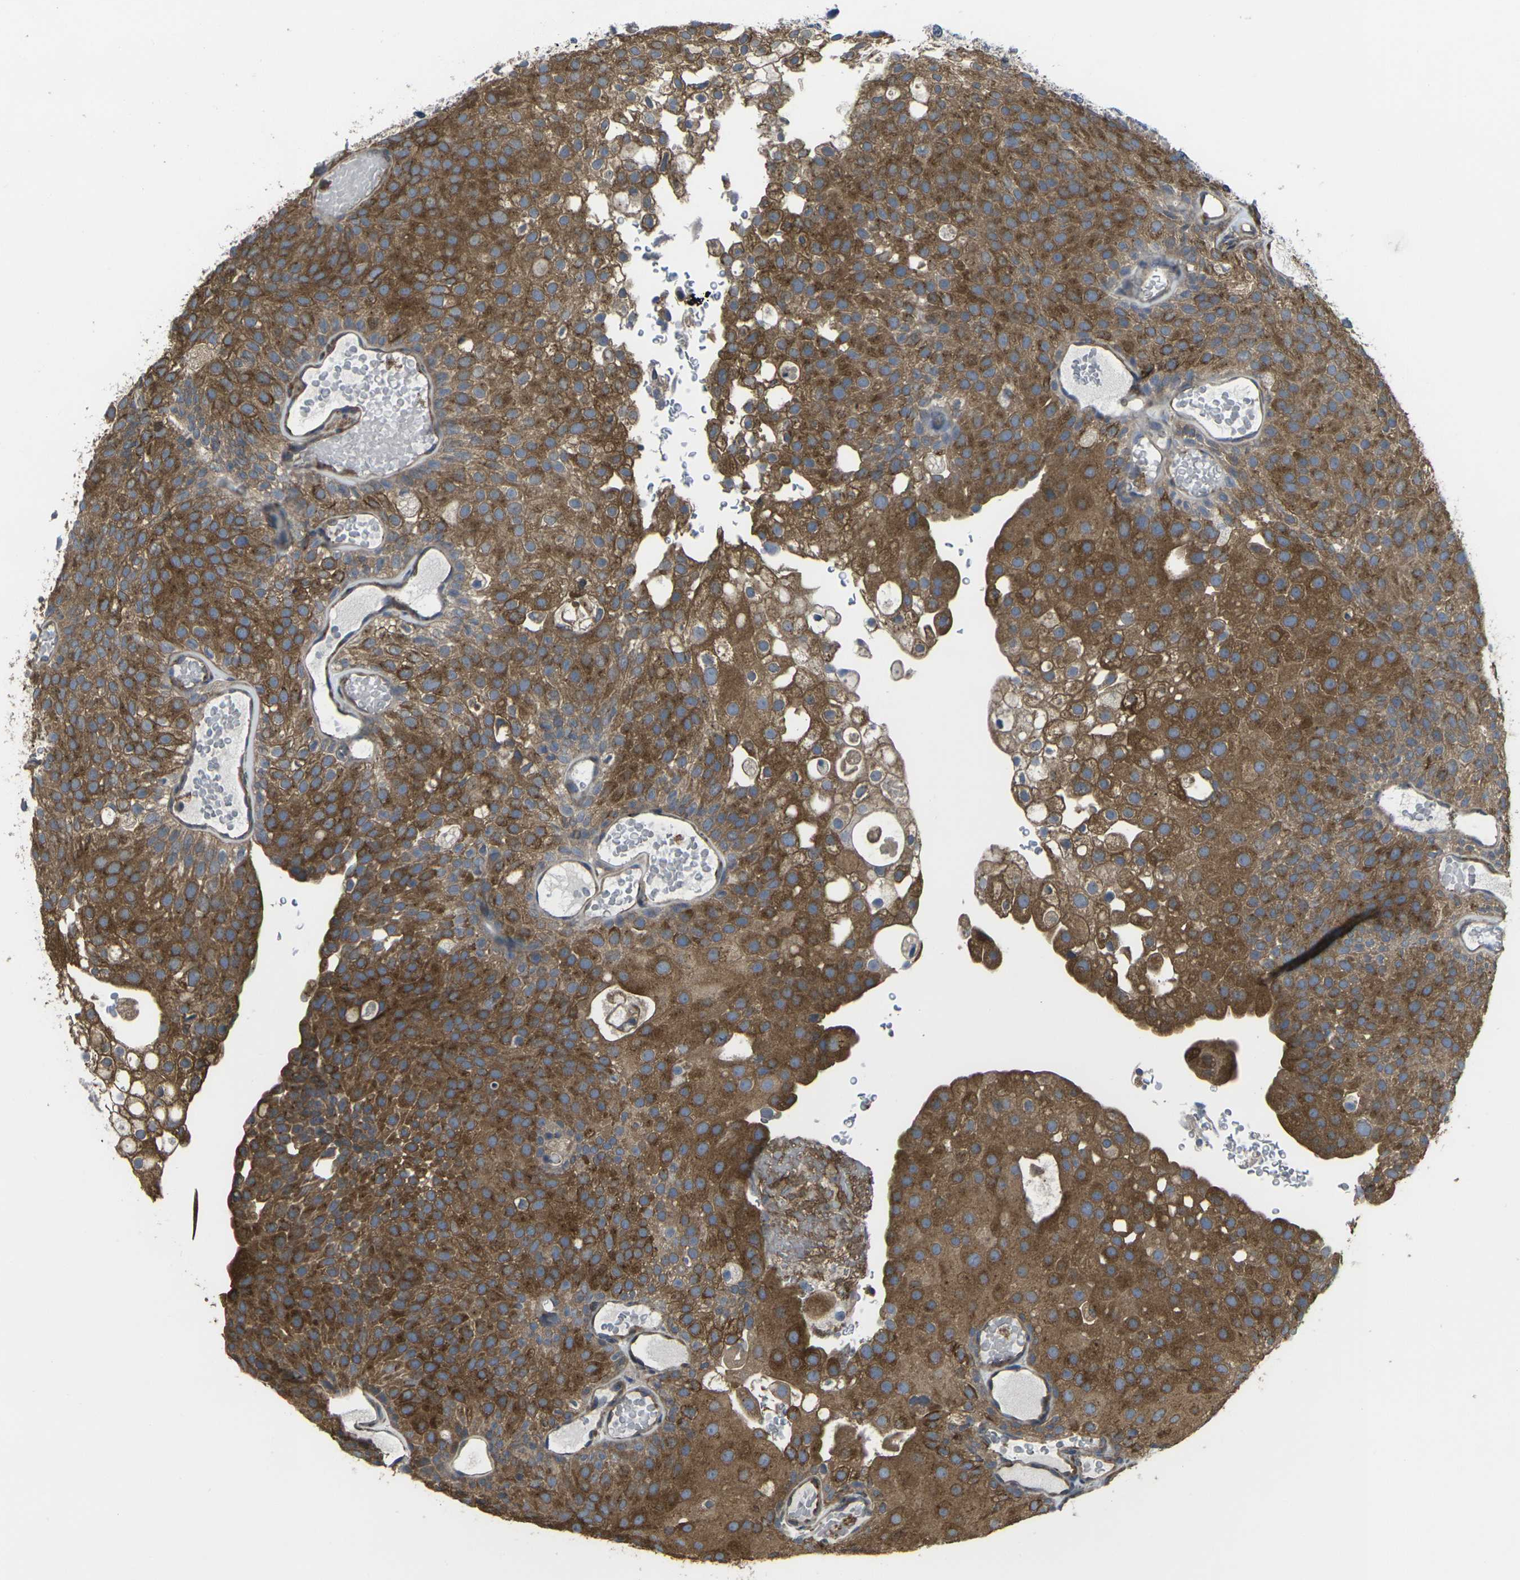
{"staining": {"intensity": "moderate", "quantity": ">75%", "location": "cytoplasmic/membranous"}, "tissue": "urothelial cancer", "cell_type": "Tumor cells", "image_type": "cancer", "snomed": [{"axis": "morphology", "description": "Urothelial carcinoma, Low grade"}, {"axis": "topography", "description": "Urinary bladder"}], "caption": "A brown stain highlights moderate cytoplasmic/membranous positivity of a protein in low-grade urothelial carcinoma tumor cells. The protein of interest is shown in brown color, while the nuclei are stained blue.", "gene": "PRKACB", "patient": {"sex": "male", "age": 78}}